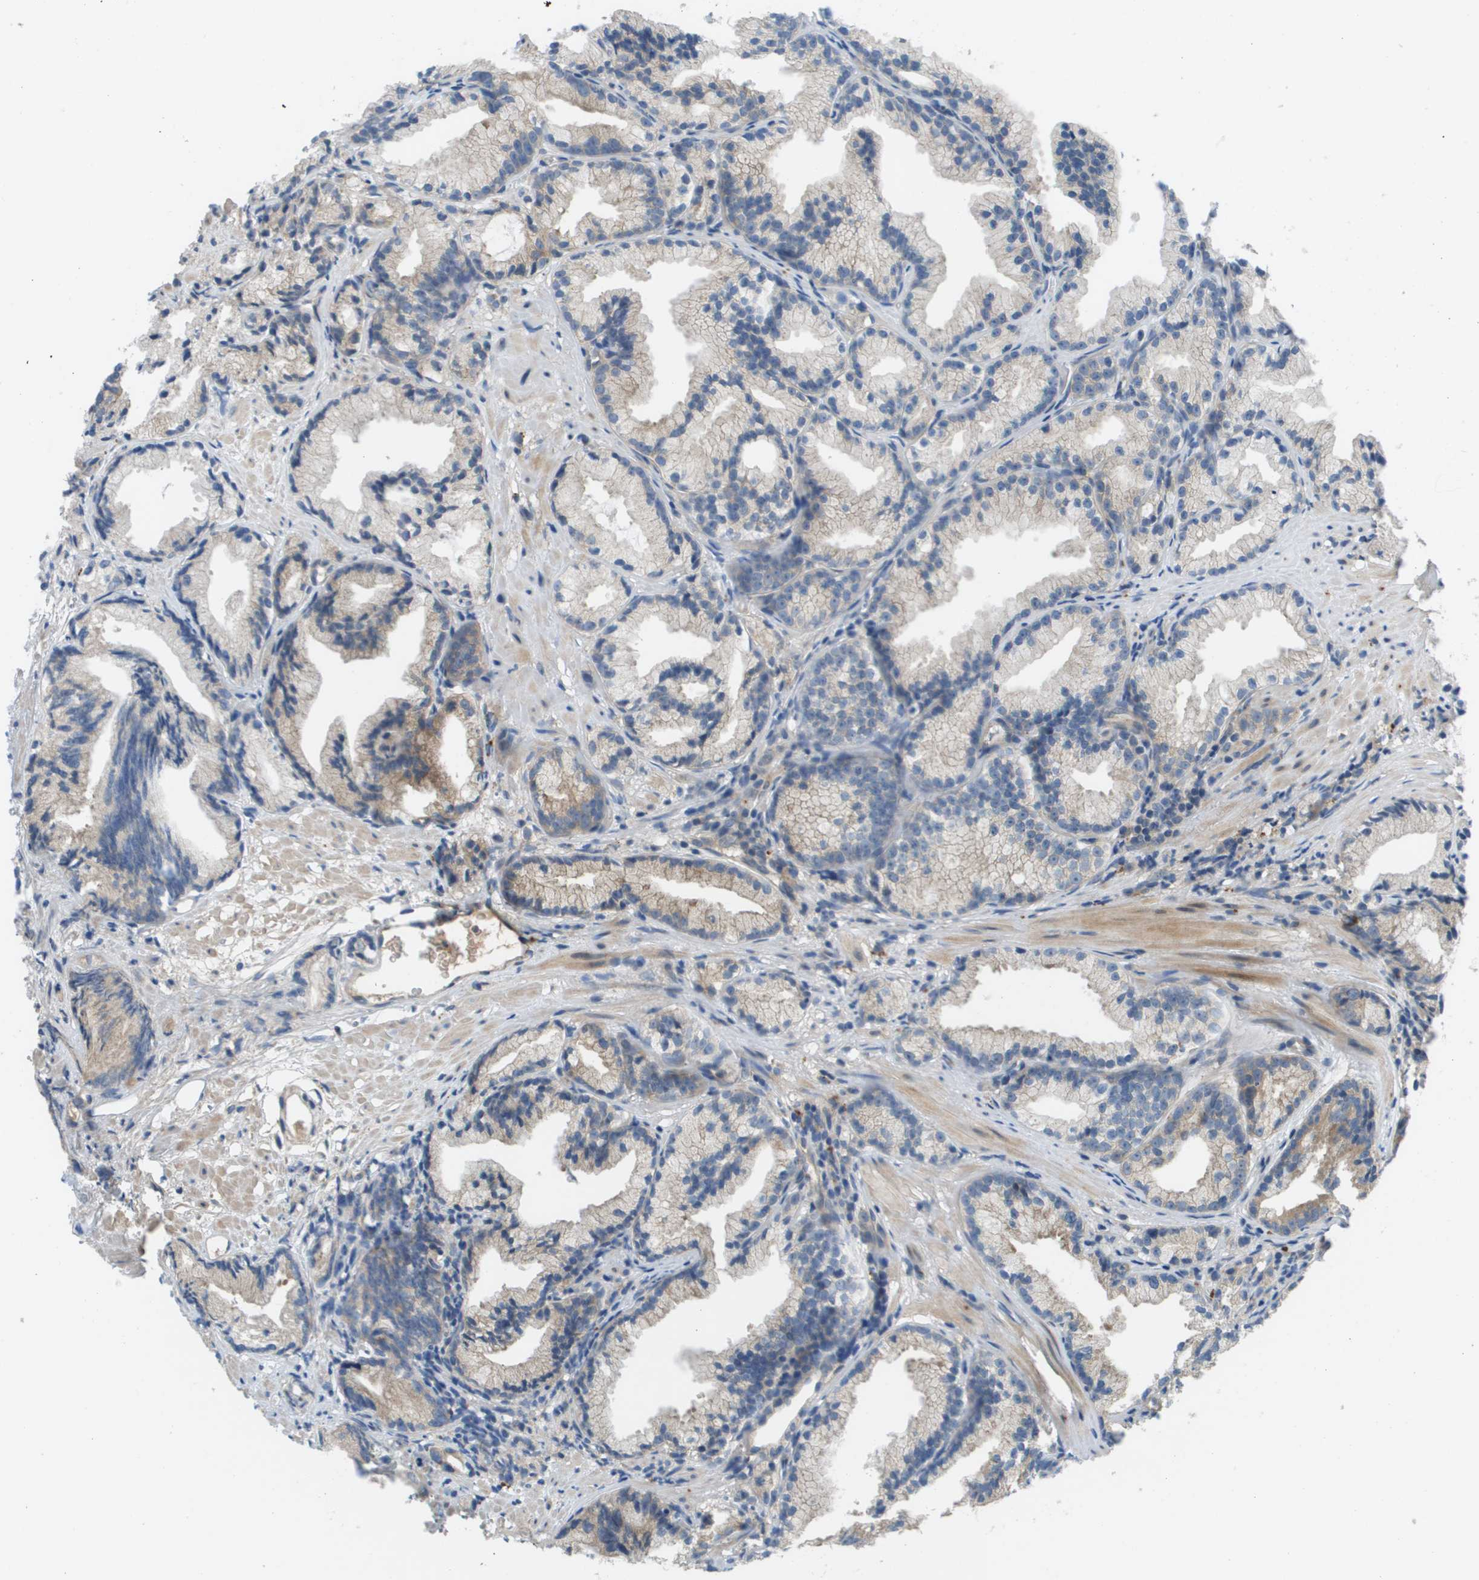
{"staining": {"intensity": "weak", "quantity": "<25%", "location": "cytoplasmic/membranous"}, "tissue": "prostate cancer", "cell_type": "Tumor cells", "image_type": "cancer", "snomed": [{"axis": "morphology", "description": "Adenocarcinoma, Low grade"}, {"axis": "topography", "description": "Prostate"}], "caption": "DAB immunohistochemical staining of prostate cancer demonstrates no significant staining in tumor cells. Brightfield microscopy of immunohistochemistry (IHC) stained with DAB (brown) and hematoxylin (blue), captured at high magnification.", "gene": "SLC25A20", "patient": {"sex": "male", "age": 89}}